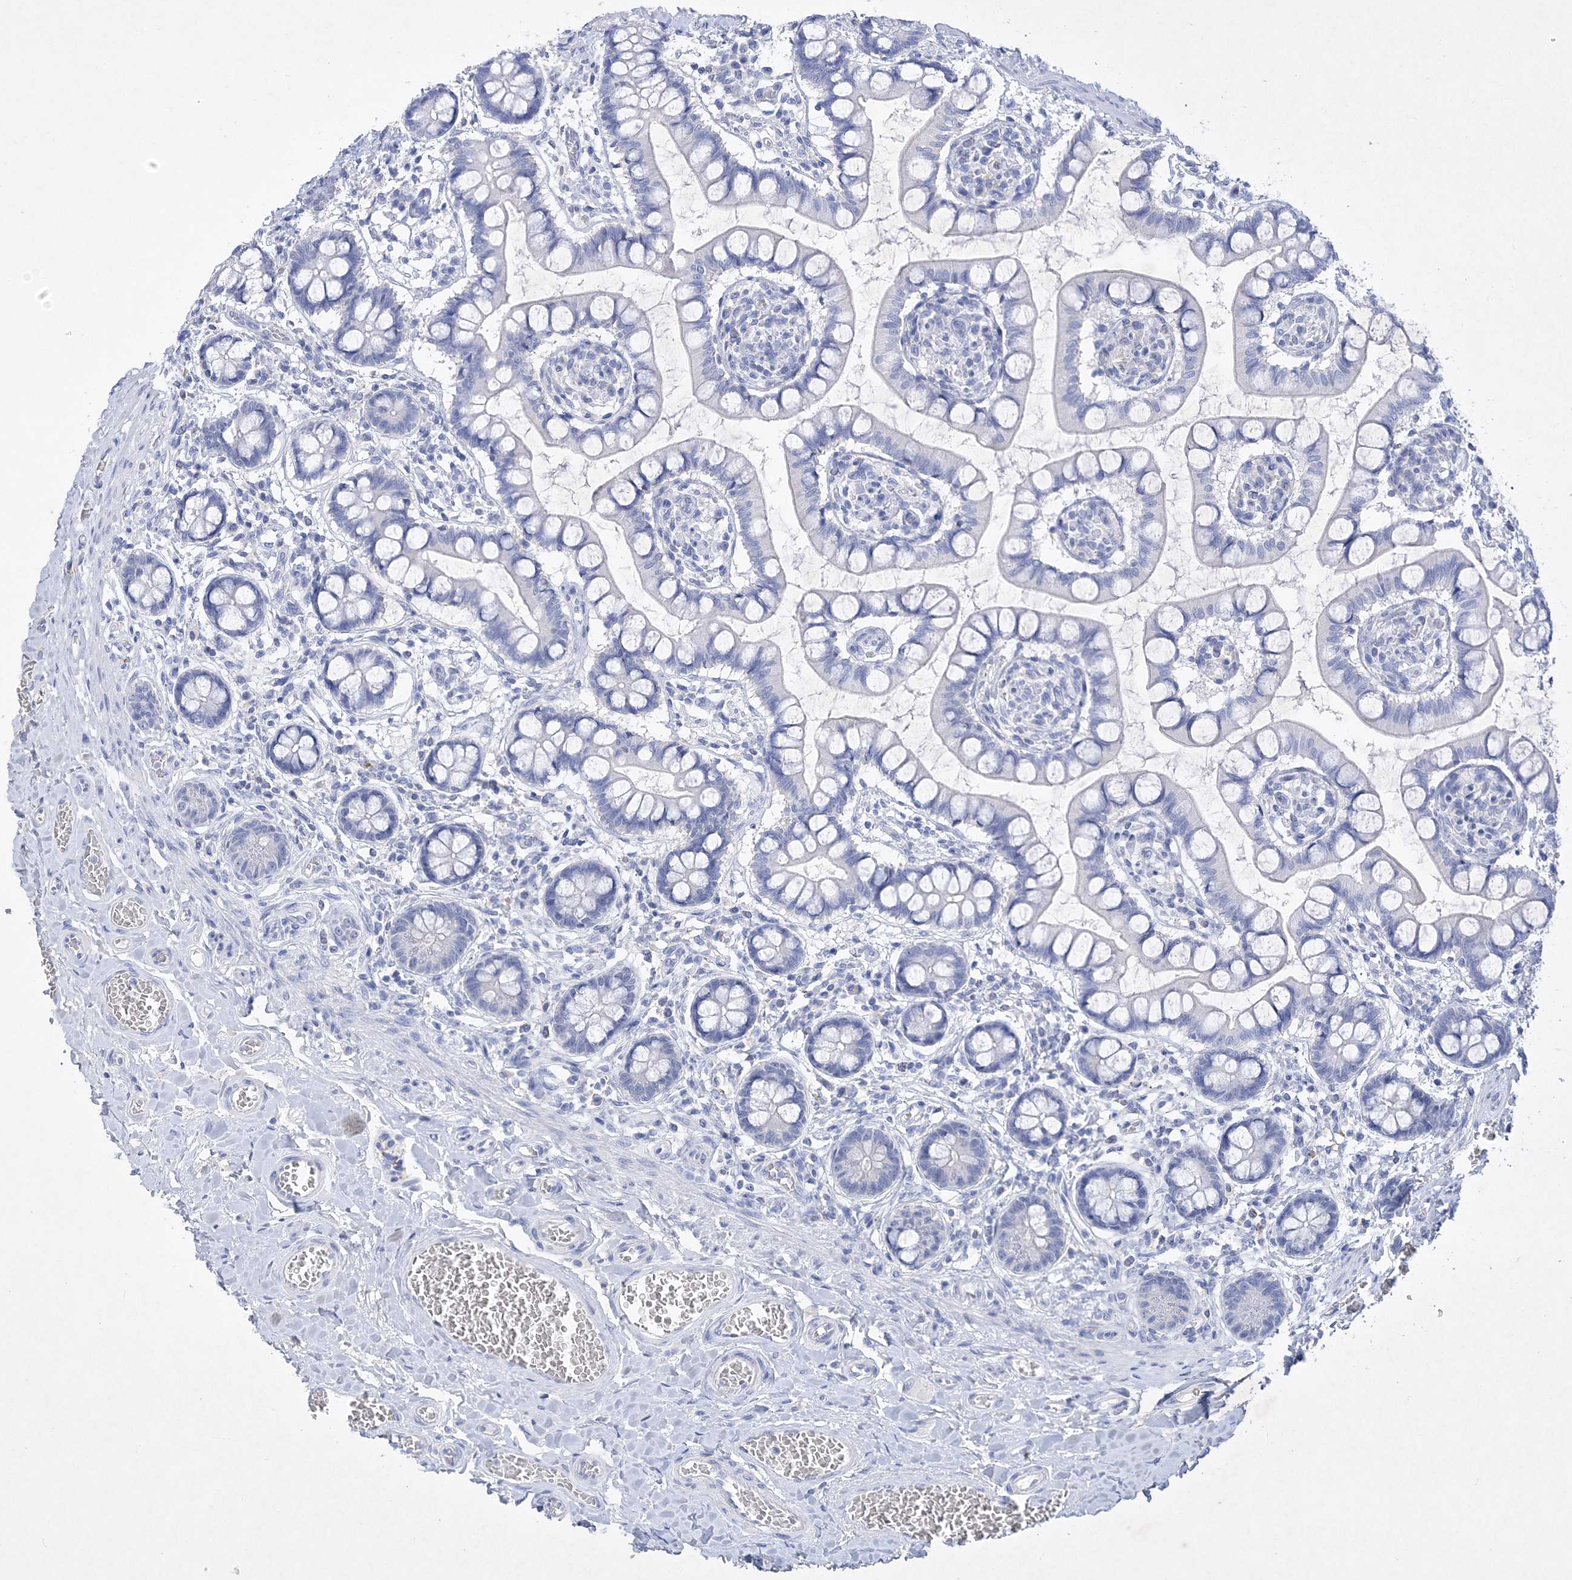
{"staining": {"intensity": "negative", "quantity": "none", "location": "none"}, "tissue": "small intestine", "cell_type": "Glandular cells", "image_type": "normal", "snomed": [{"axis": "morphology", "description": "Normal tissue, NOS"}, {"axis": "topography", "description": "Small intestine"}], "caption": "Benign small intestine was stained to show a protein in brown. There is no significant expression in glandular cells.", "gene": "COPS8", "patient": {"sex": "male", "age": 52}}